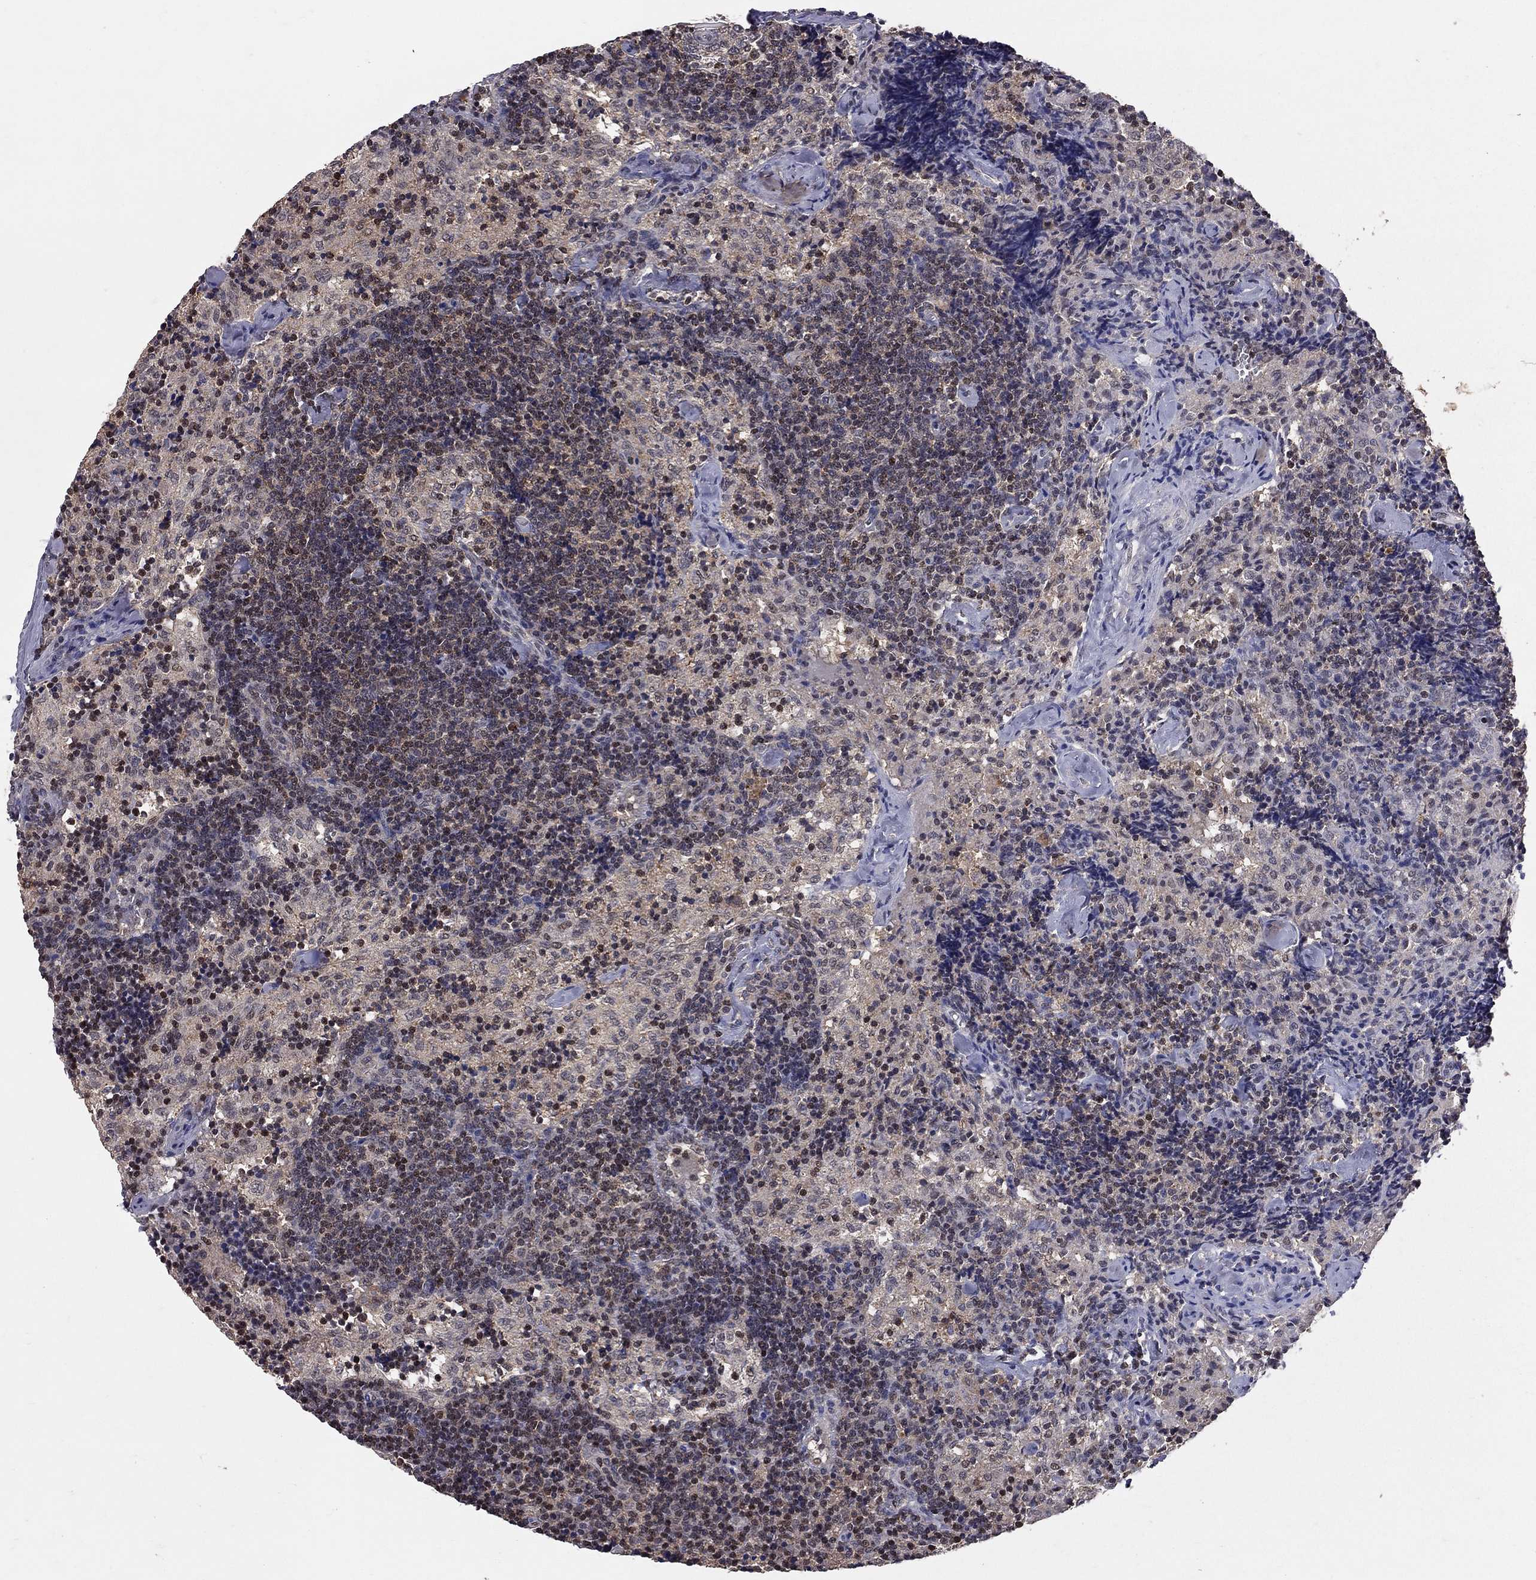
{"staining": {"intensity": "moderate", "quantity": "<25%", "location": "nuclear"}, "tissue": "lymph node", "cell_type": "Germinal center cells", "image_type": "normal", "snomed": [{"axis": "morphology", "description": "Normal tissue, NOS"}, {"axis": "topography", "description": "Lymph node"}], "caption": "DAB (3,3'-diaminobenzidine) immunohistochemical staining of unremarkable human lymph node demonstrates moderate nuclear protein staining in approximately <25% of germinal center cells.", "gene": "HDAC3", "patient": {"sex": "female", "age": 52}}